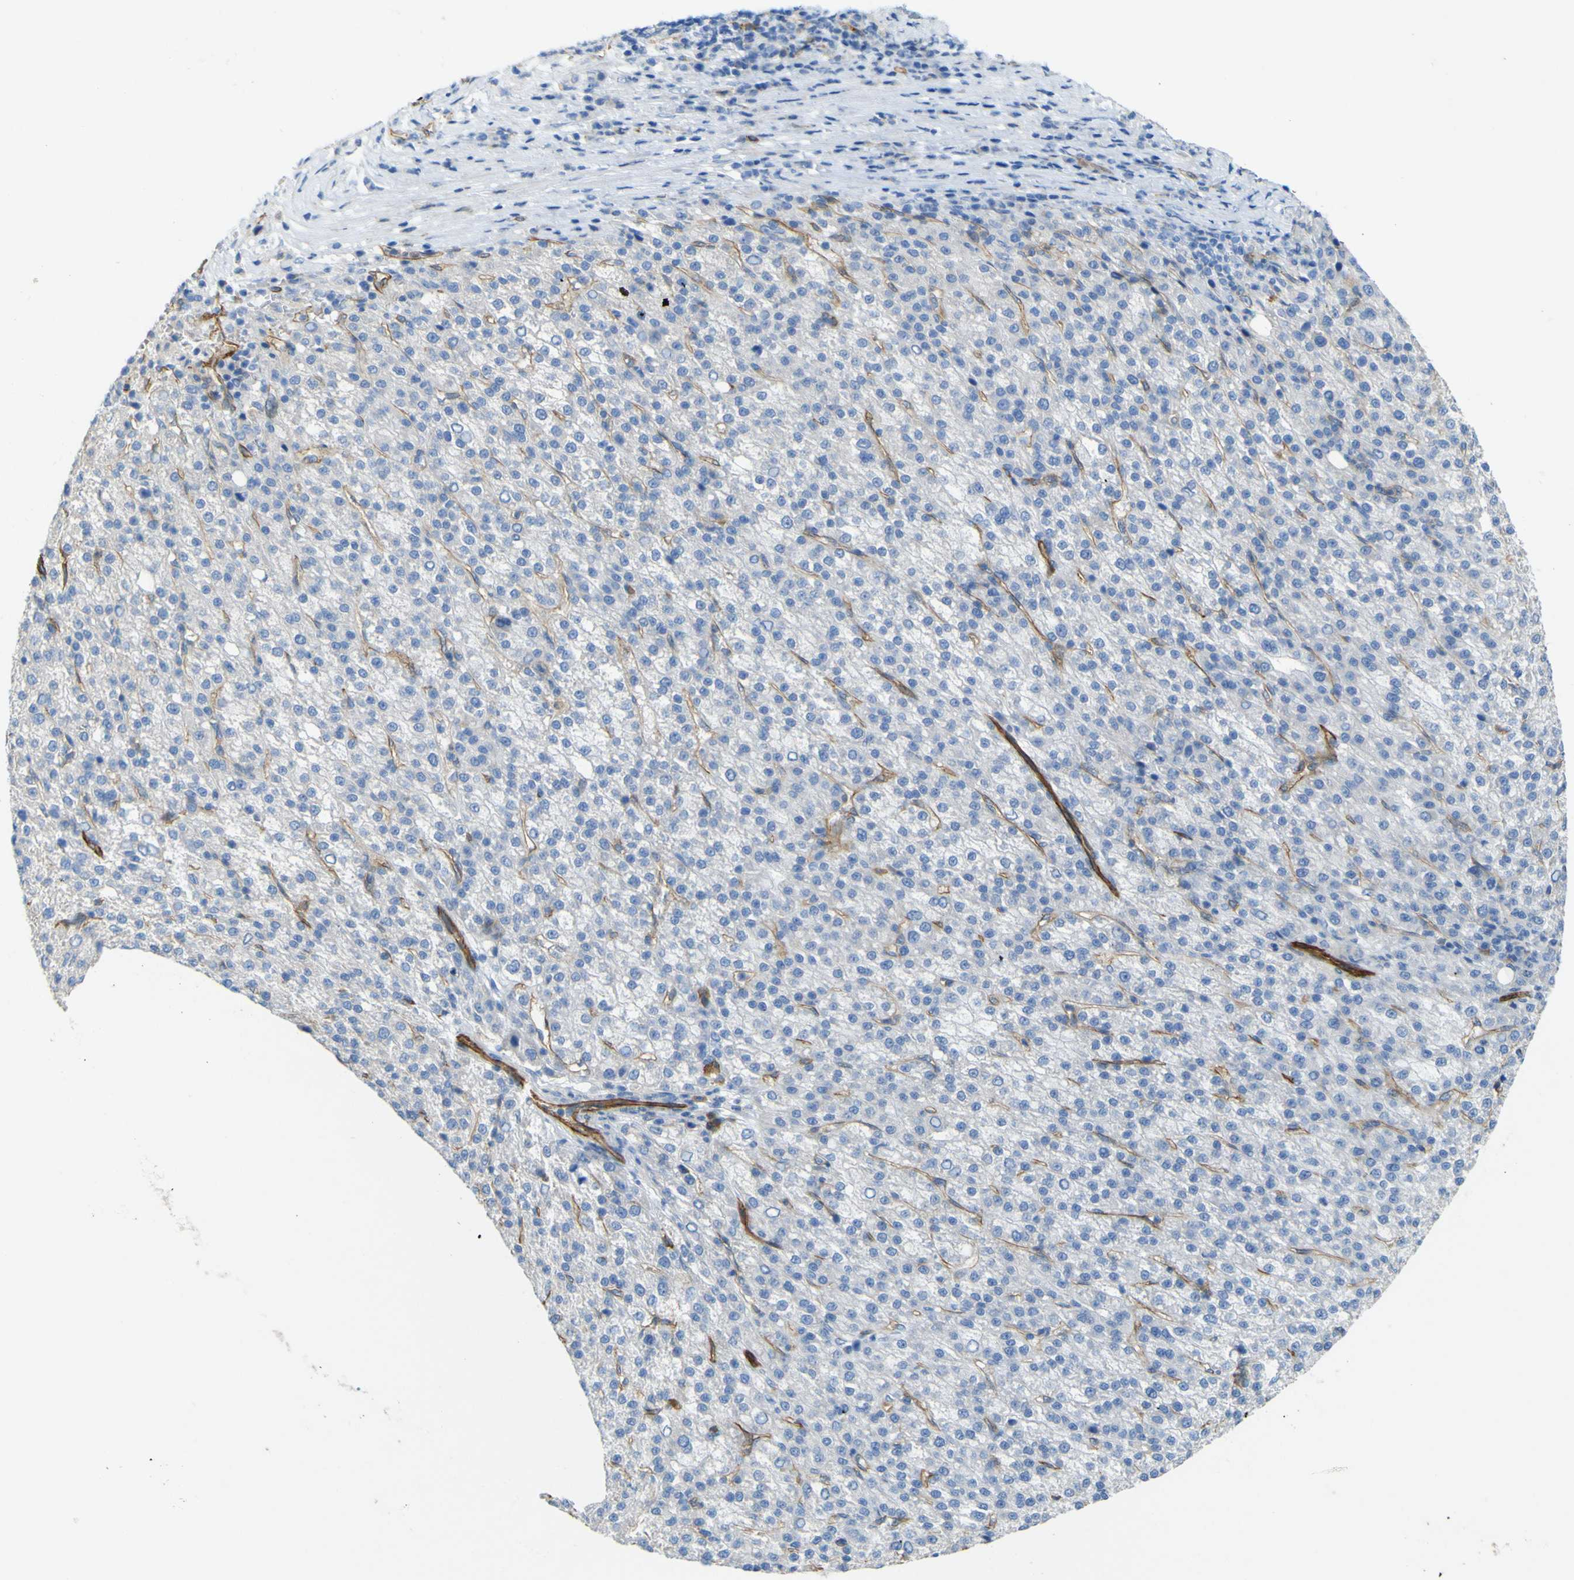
{"staining": {"intensity": "negative", "quantity": "none", "location": "none"}, "tissue": "liver cancer", "cell_type": "Tumor cells", "image_type": "cancer", "snomed": [{"axis": "morphology", "description": "Carcinoma, Hepatocellular, NOS"}, {"axis": "topography", "description": "Liver"}], "caption": "Immunohistochemistry of liver cancer reveals no staining in tumor cells.", "gene": "CD93", "patient": {"sex": "female", "age": 58}}